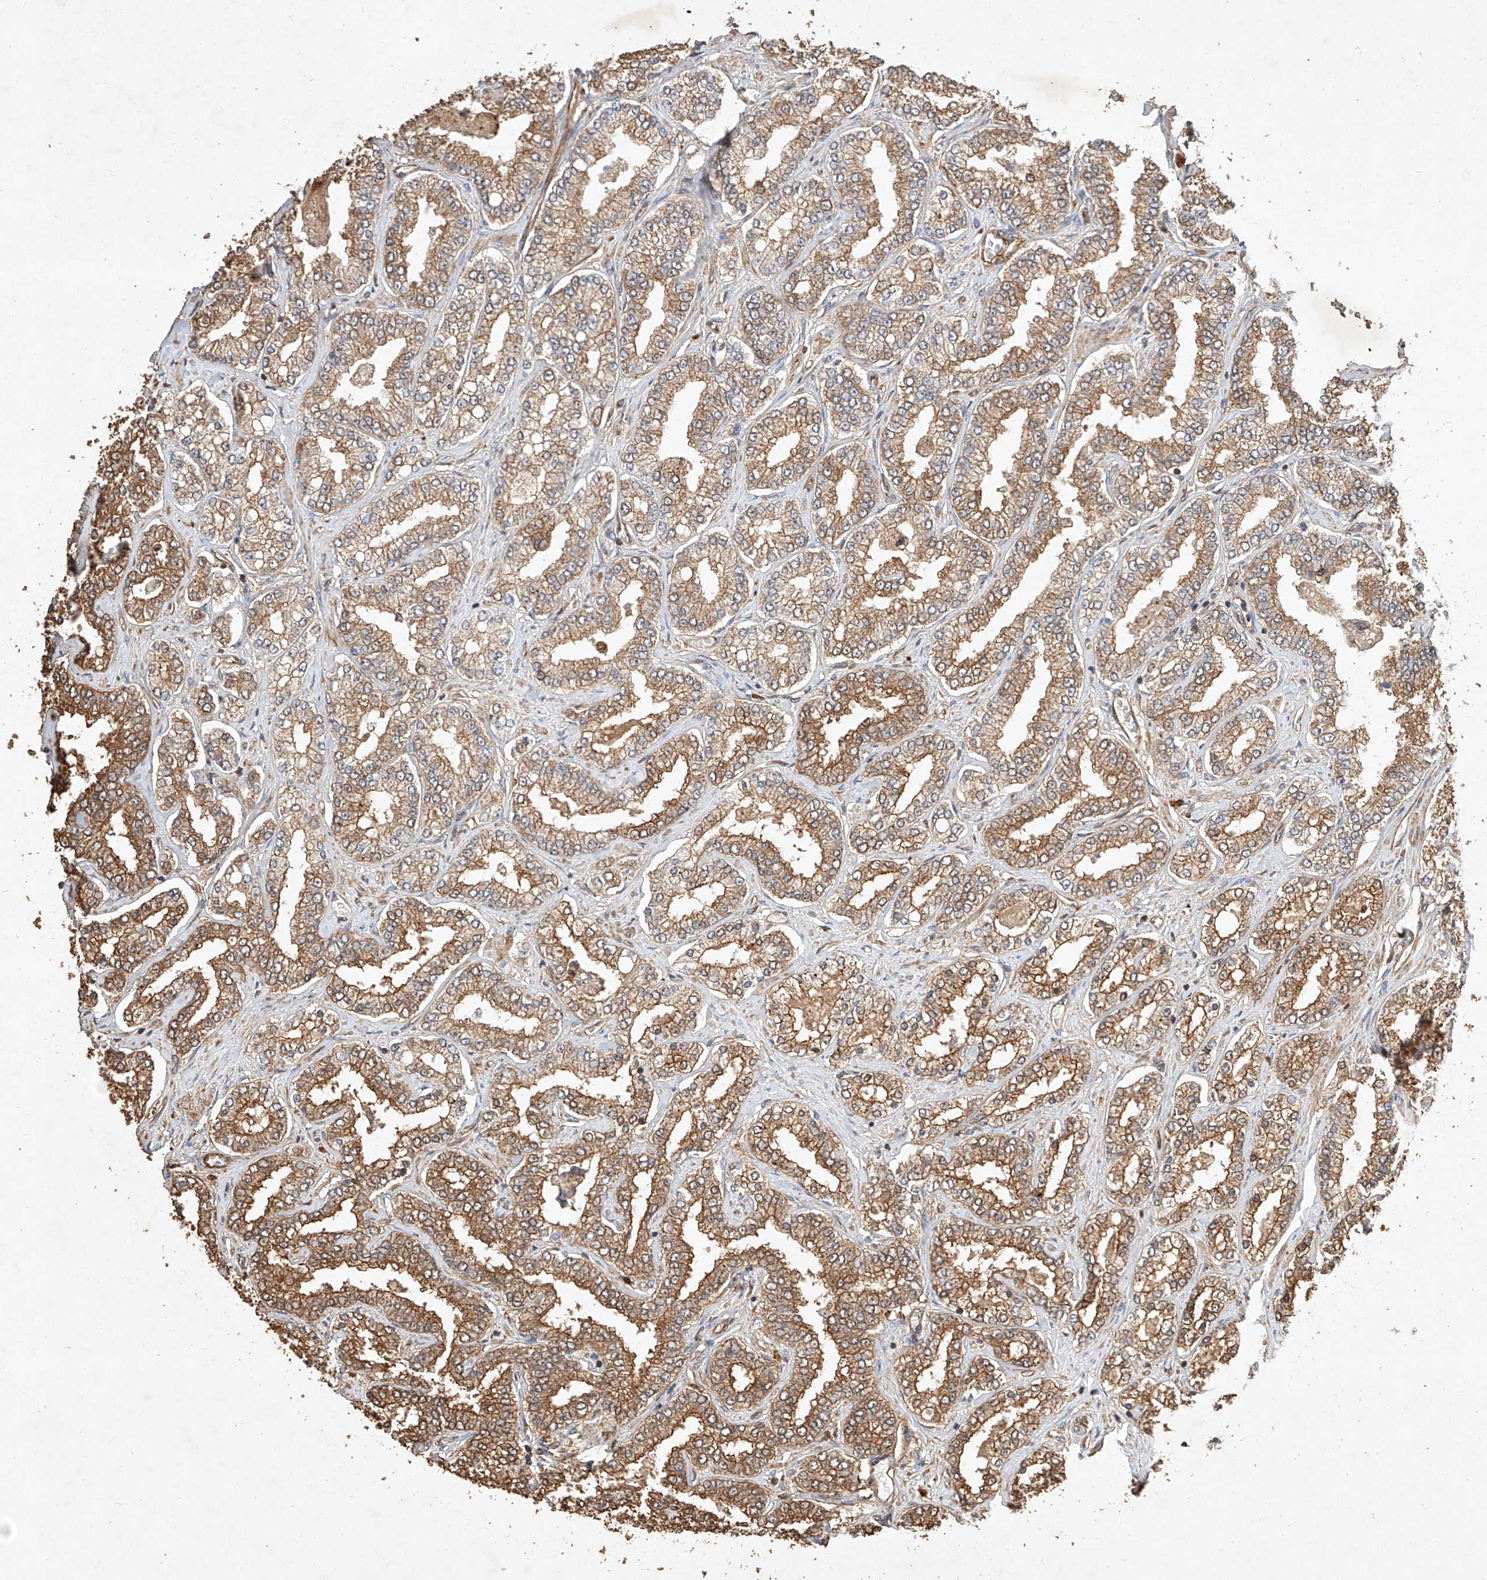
{"staining": {"intensity": "moderate", "quantity": ">75%", "location": "cytoplasmic/membranous"}, "tissue": "prostate cancer", "cell_type": "Tumor cells", "image_type": "cancer", "snomed": [{"axis": "morphology", "description": "Normal tissue, NOS"}, {"axis": "morphology", "description": "Adenocarcinoma, High grade"}, {"axis": "topography", "description": "Prostate"}], "caption": "An immunohistochemistry (IHC) histopathology image of tumor tissue is shown. Protein staining in brown highlights moderate cytoplasmic/membranous positivity in prostate cancer (adenocarcinoma (high-grade)) within tumor cells. (Stains: DAB (3,3'-diaminobenzidine) in brown, nuclei in blue, Microscopy: brightfield microscopy at high magnification).", "gene": "GHDC", "patient": {"sex": "male", "age": 83}}